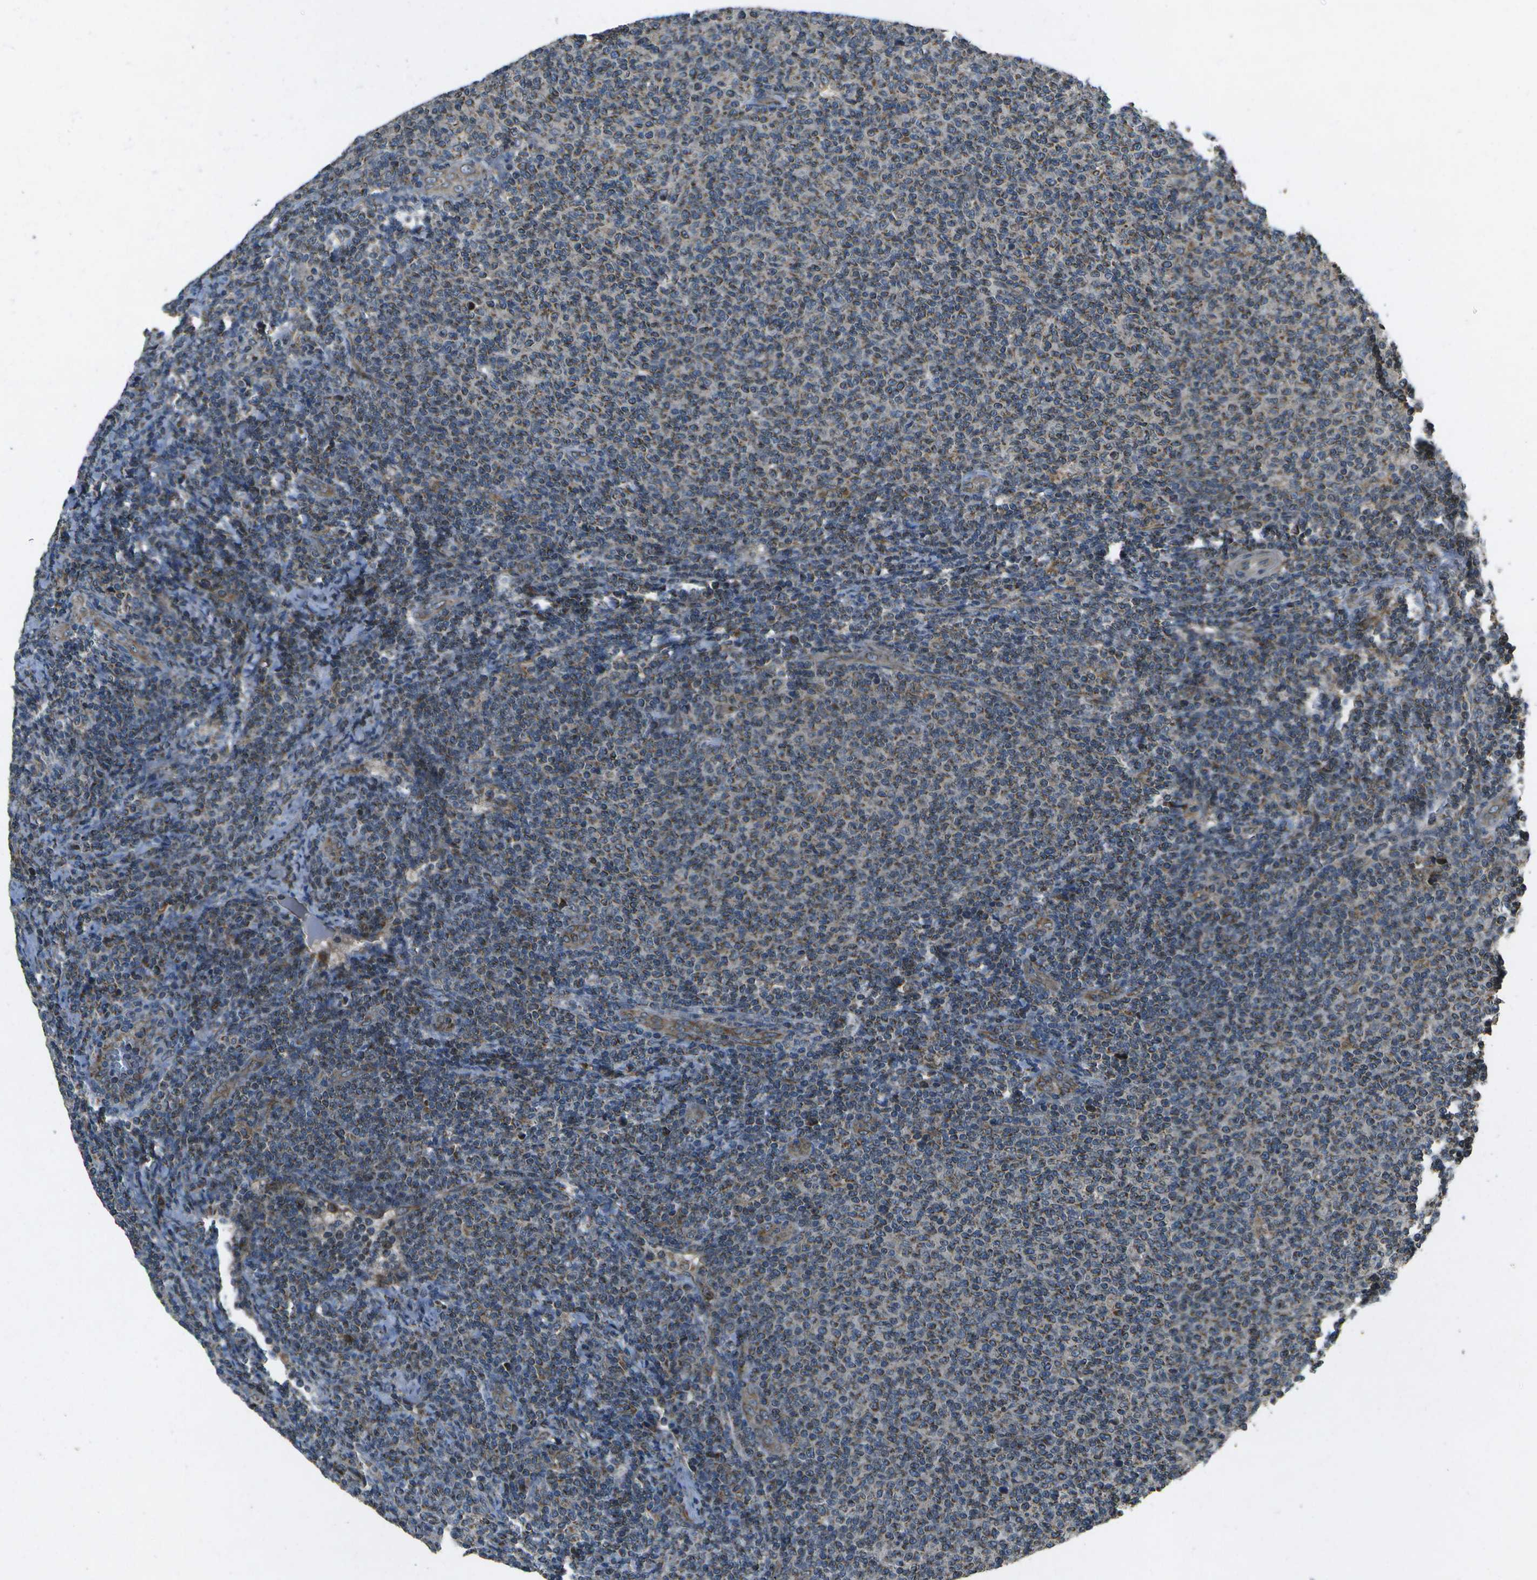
{"staining": {"intensity": "moderate", "quantity": "25%-75%", "location": "cytoplasmic/membranous"}, "tissue": "lymphoma", "cell_type": "Tumor cells", "image_type": "cancer", "snomed": [{"axis": "morphology", "description": "Malignant lymphoma, non-Hodgkin's type, Low grade"}, {"axis": "topography", "description": "Lymph node"}], "caption": "Immunohistochemical staining of human lymphoma demonstrates moderate cytoplasmic/membranous protein positivity in about 25%-75% of tumor cells. Nuclei are stained in blue.", "gene": "HFE", "patient": {"sex": "male", "age": 66}}